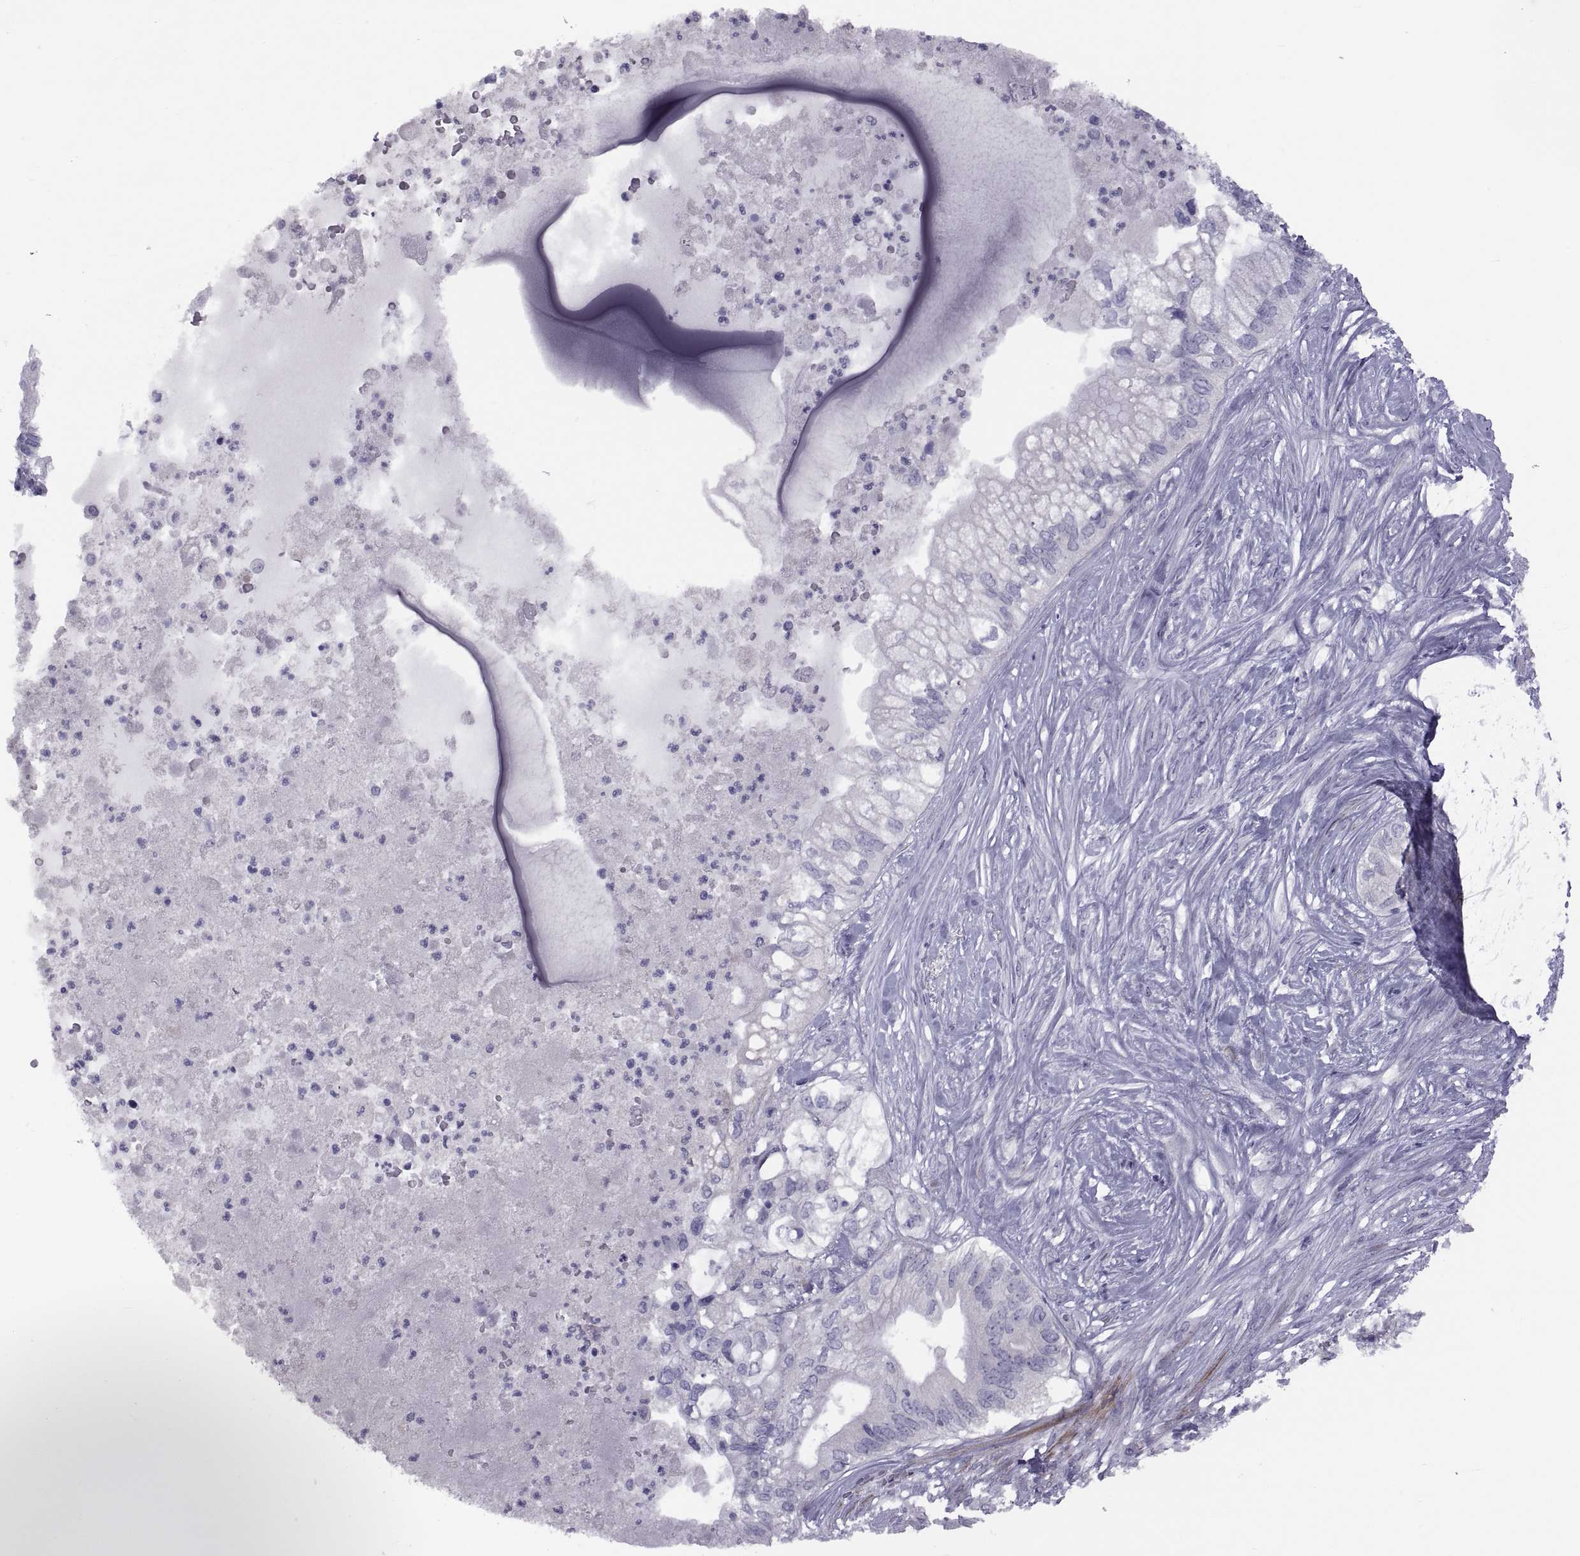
{"staining": {"intensity": "negative", "quantity": "none", "location": "none"}, "tissue": "pancreatic cancer", "cell_type": "Tumor cells", "image_type": "cancer", "snomed": [{"axis": "morphology", "description": "Adenocarcinoma, NOS"}, {"axis": "topography", "description": "Pancreas"}], "caption": "Tumor cells are negative for brown protein staining in pancreatic cancer (adenocarcinoma).", "gene": "TMEM158", "patient": {"sex": "female", "age": 72}}